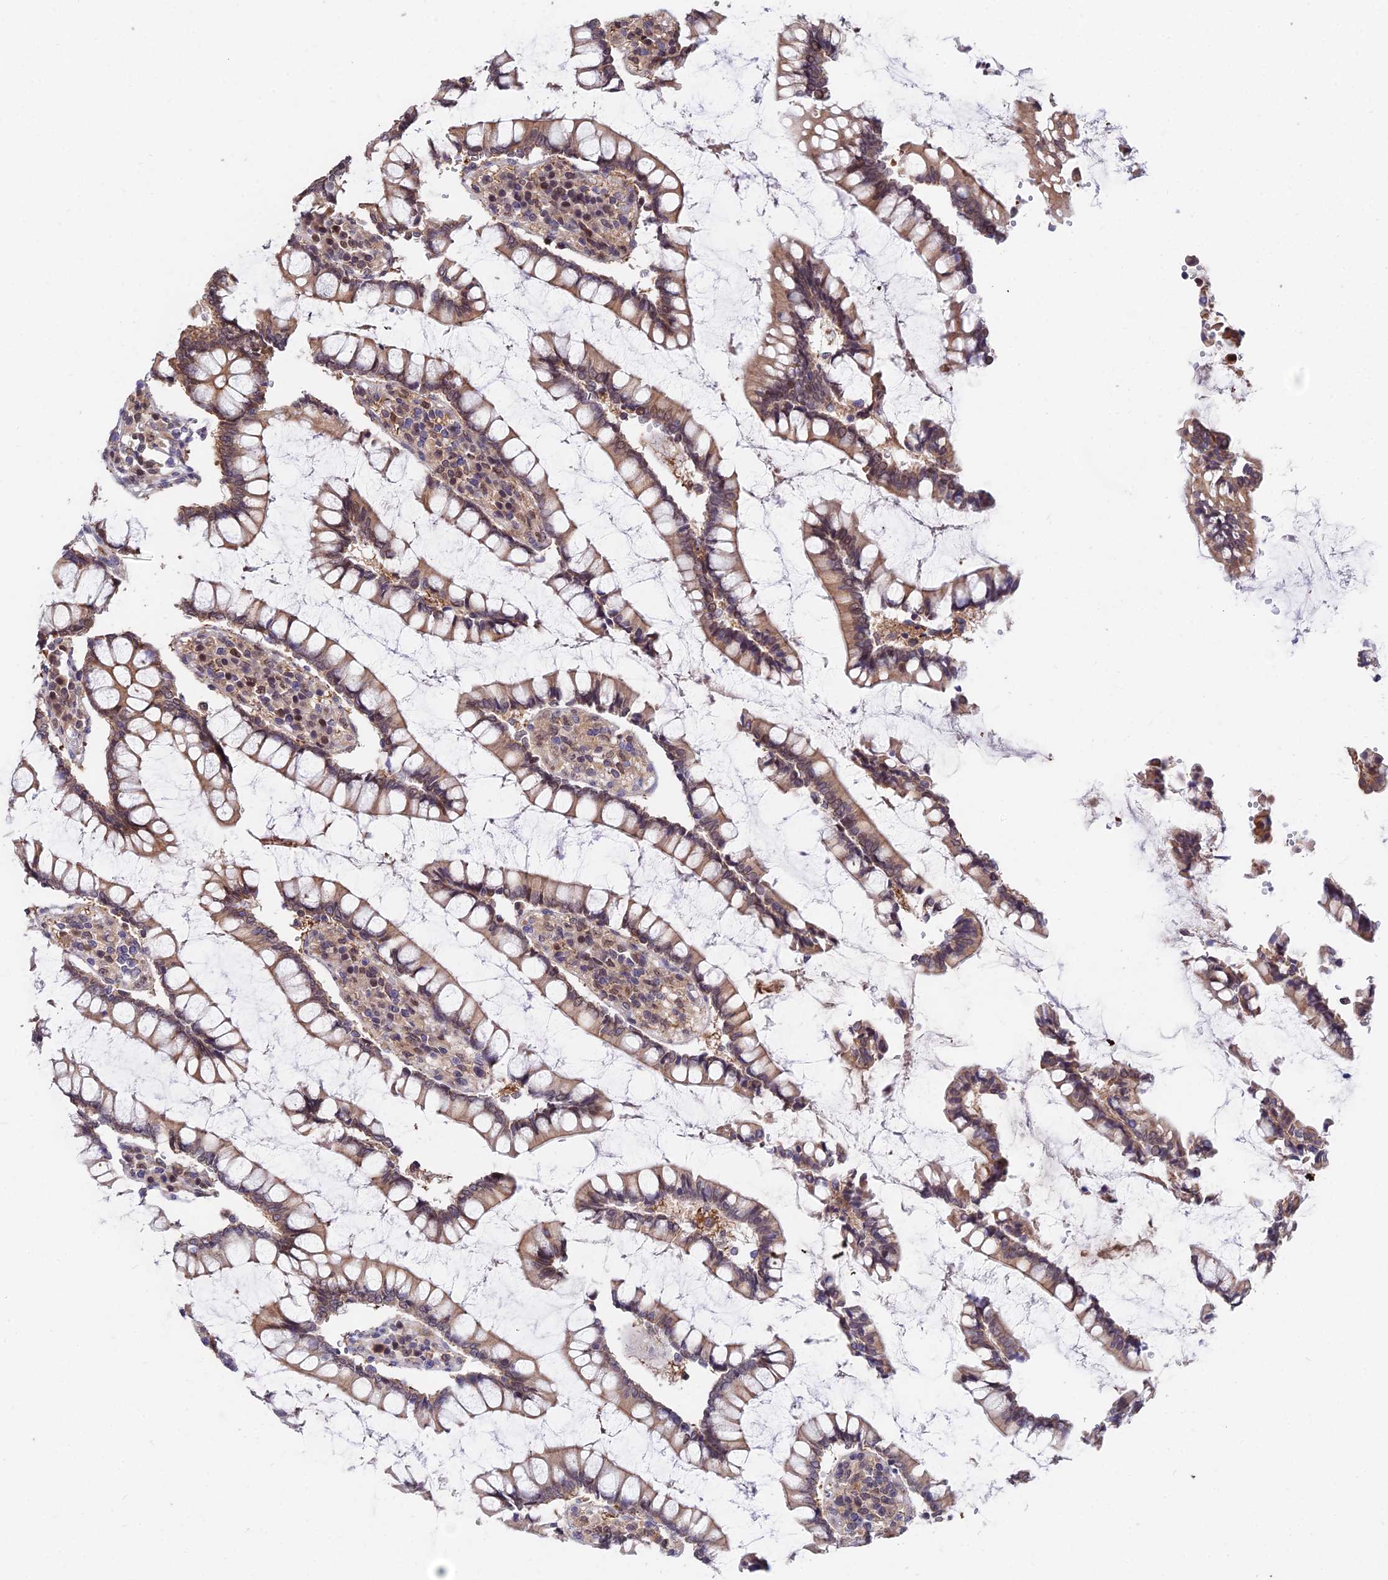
{"staining": {"intensity": "moderate", "quantity": "25%-75%", "location": "cytoplasmic/membranous"}, "tissue": "colon", "cell_type": "Endothelial cells", "image_type": "normal", "snomed": [{"axis": "morphology", "description": "Normal tissue, NOS"}, {"axis": "topography", "description": "Colon"}], "caption": "Immunohistochemistry (IHC) of normal human colon exhibits medium levels of moderate cytoplasmic/membranous expression in about 25%-75% of endothelial cells.", "gene": "INPP4A", "patient": {"sex": "female", "age": 79}}